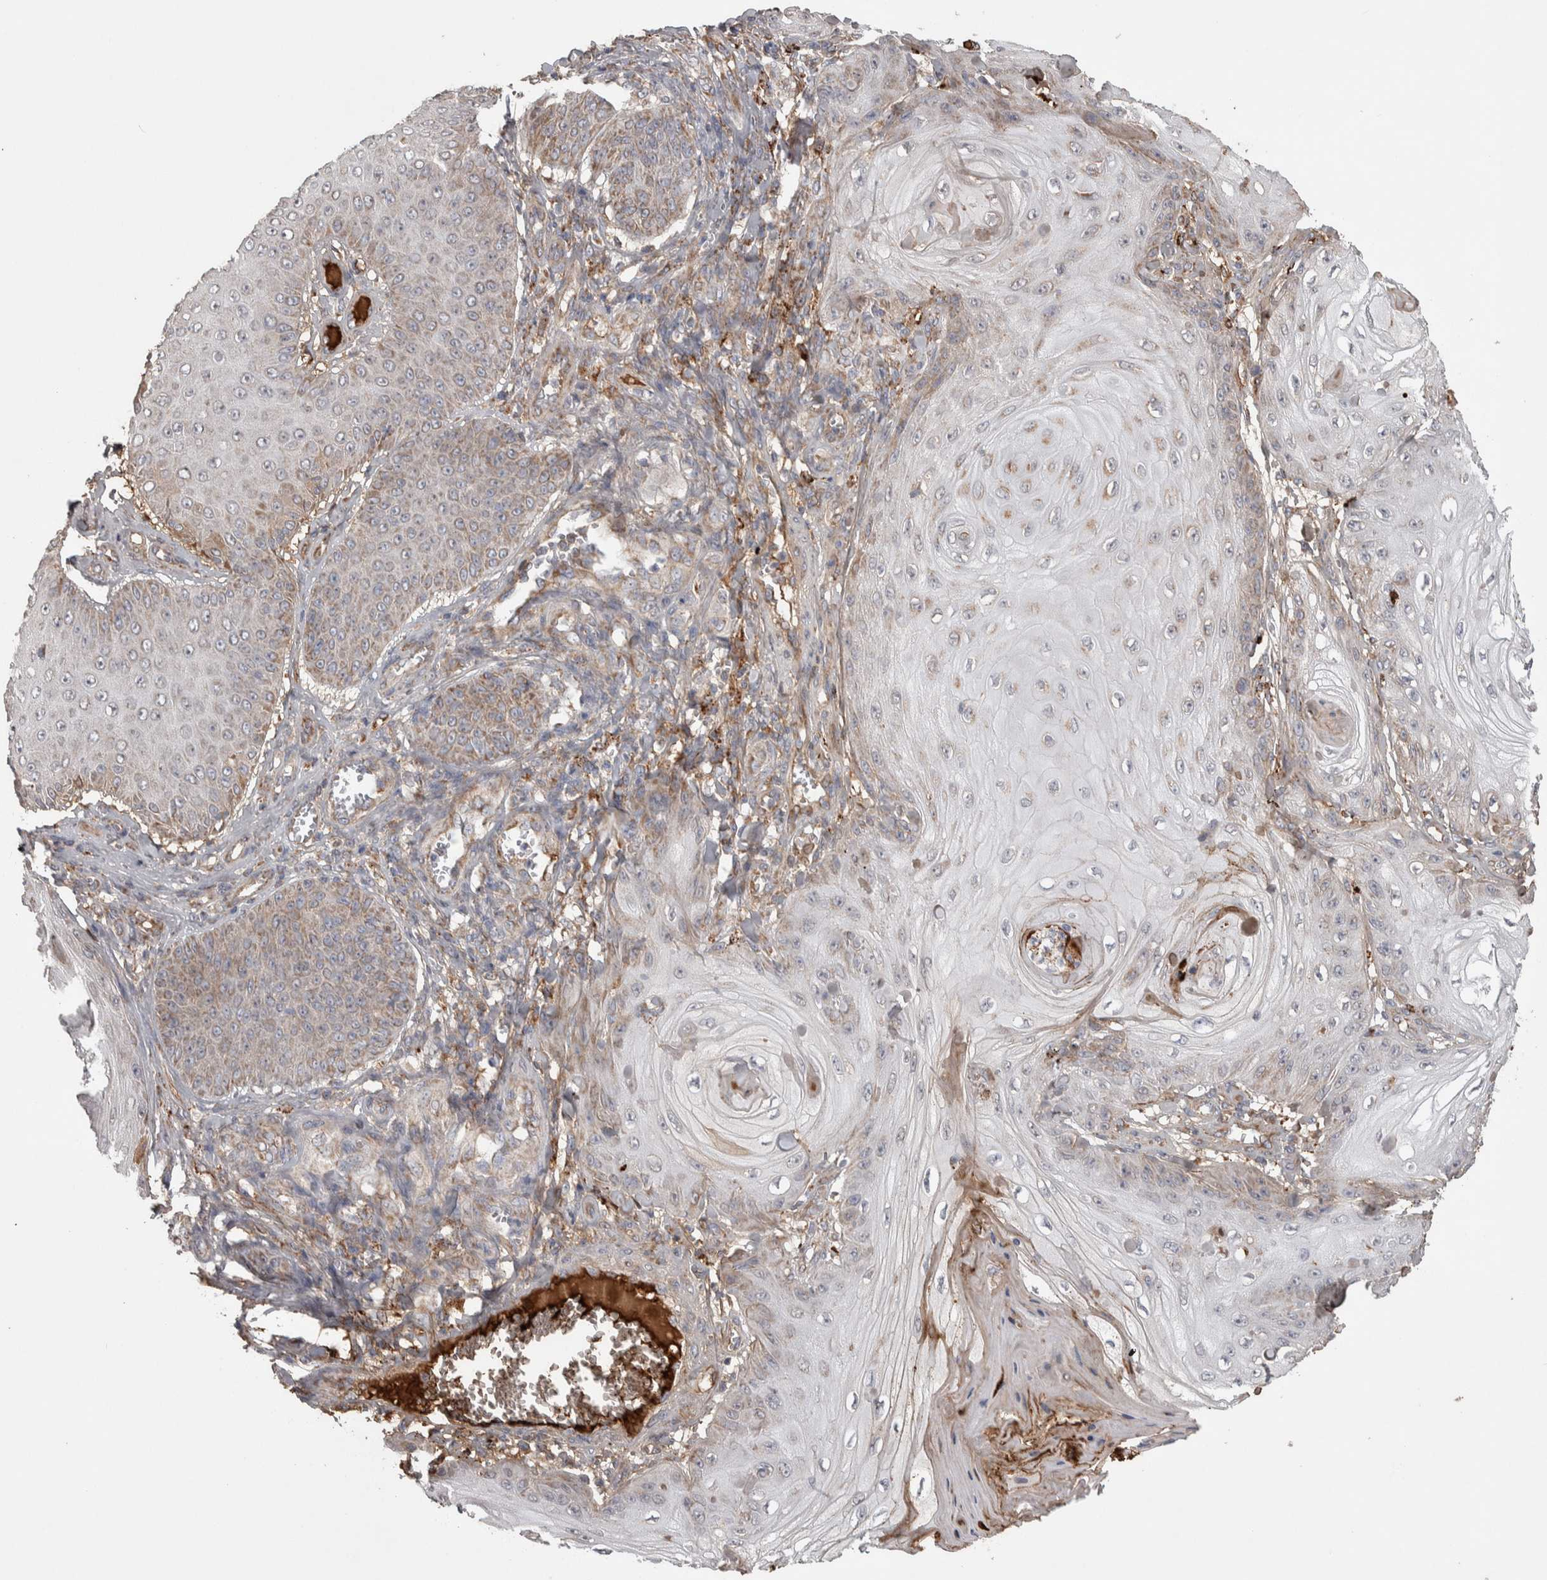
{"staining": {"intensity": "weak", "quantity": "25%-75%", "location": "cytoplasmic/membranous"}, "tissue": "skin cancer", "cell_type": "Tumor cells", "image_type": "cancer", "snomed": [{"axis": "morphology", "description": "Squamous cell carcinoma, NOS"}, {"axis": "topography", "description": "Skin"}], "caption": "Immunohistochemical staining of squamous cell carcinoma (skin) reveals low levels of weak cytoplasmic/membranous expression in approximately 25%-75% of tumor cells.", "gene": "SCO1", "patient": {"sex": "male", "age": 74}}